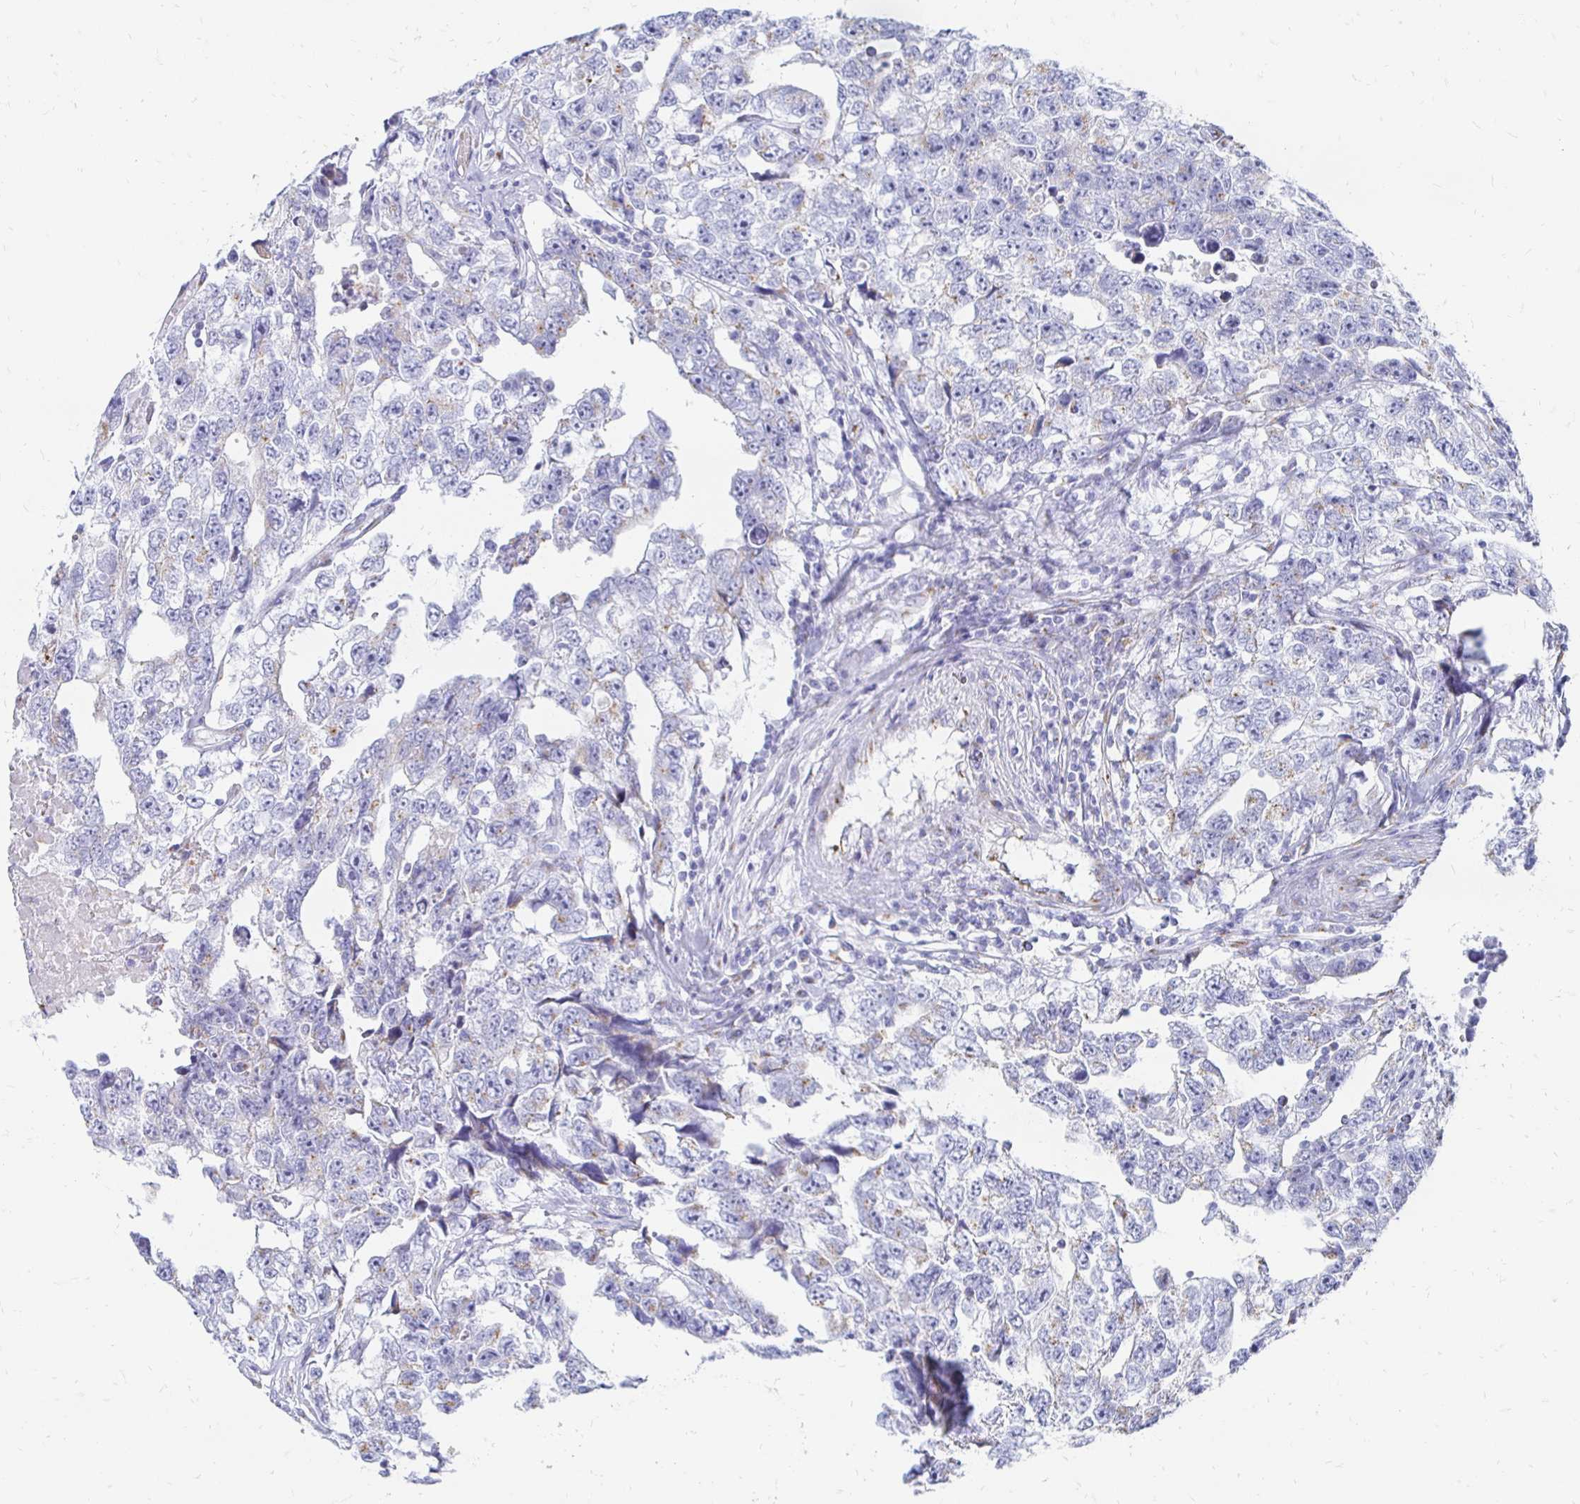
{"staining": {"intensity": "weak", "quantity": "<25%", "location": "cytoplasmic/membranous"}, "tissue": "testis cancer", "cell_type": "Tumor cells", "image_type": "cancer", "snomed": [{"axis": "morphology", "description": "Carcinoma, Embryonal, NOS"}, {"axis": "topography", "description": "Testis"}], "caption": "There is no significant positivity in tumor cells of embryonal carcinoma (testis).", "gene": "PAGE4", "patient": {"sex": "male", "age": 22}}